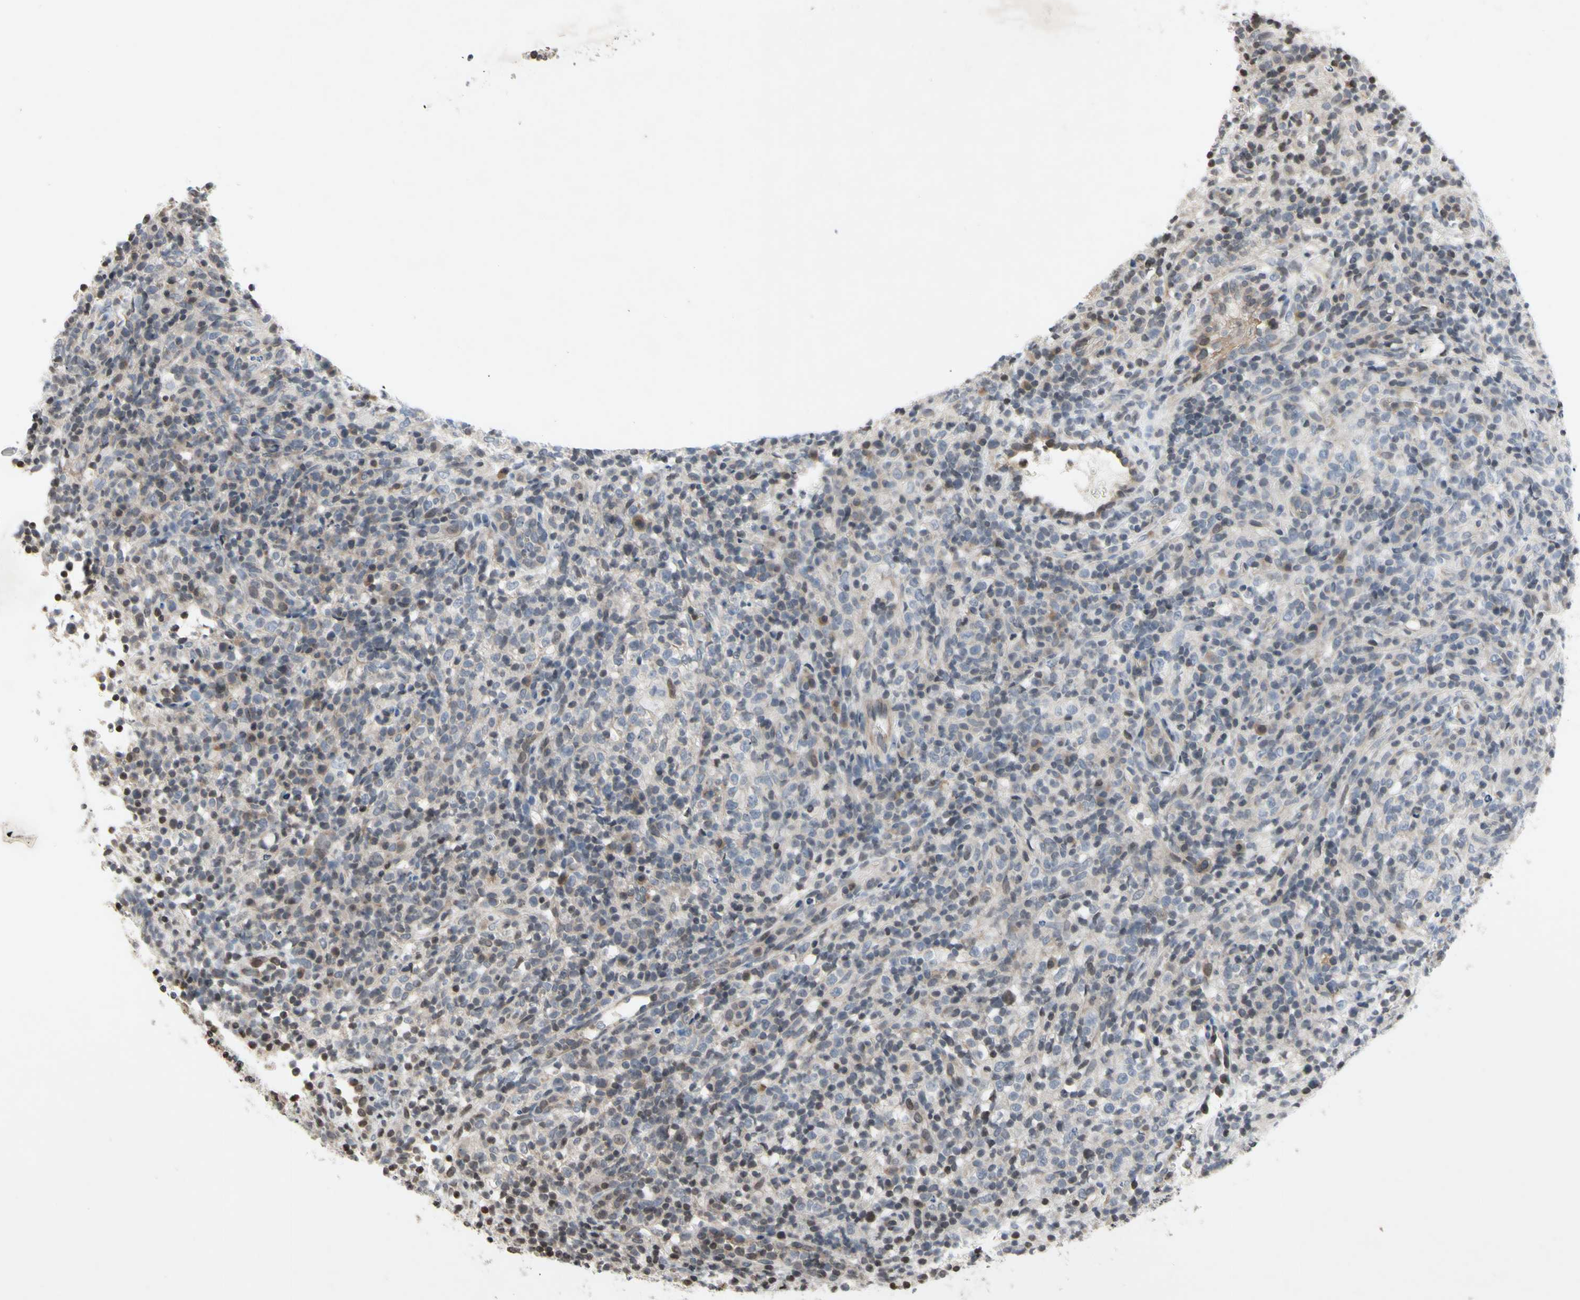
{"staining": {"intensity": "moderate", "quantity": "<25%", "location": "cytoplasmic/membranous,nuclear"}, "tissue": "lymphoma", "cell_type": "Tumor cells", "image_type": "cancer", "snomed": [{"axis": "morphology", "description": "Malignant lymphoma, non-Hodgkin's type, High grade"}, {"axis": "topography", "description": "Lymph node"}], "caption": "A brown stain labels moderate cytoplasmic/membranous and nuclear positivity of a protein in human malignant lymphoma, non-Hodgkin's type (high-grade) tumor cells. (IHC, brightfield microscopy, high magnification).", "gene": "ARG1", "patient": {"sex": "female", "age": 76}}